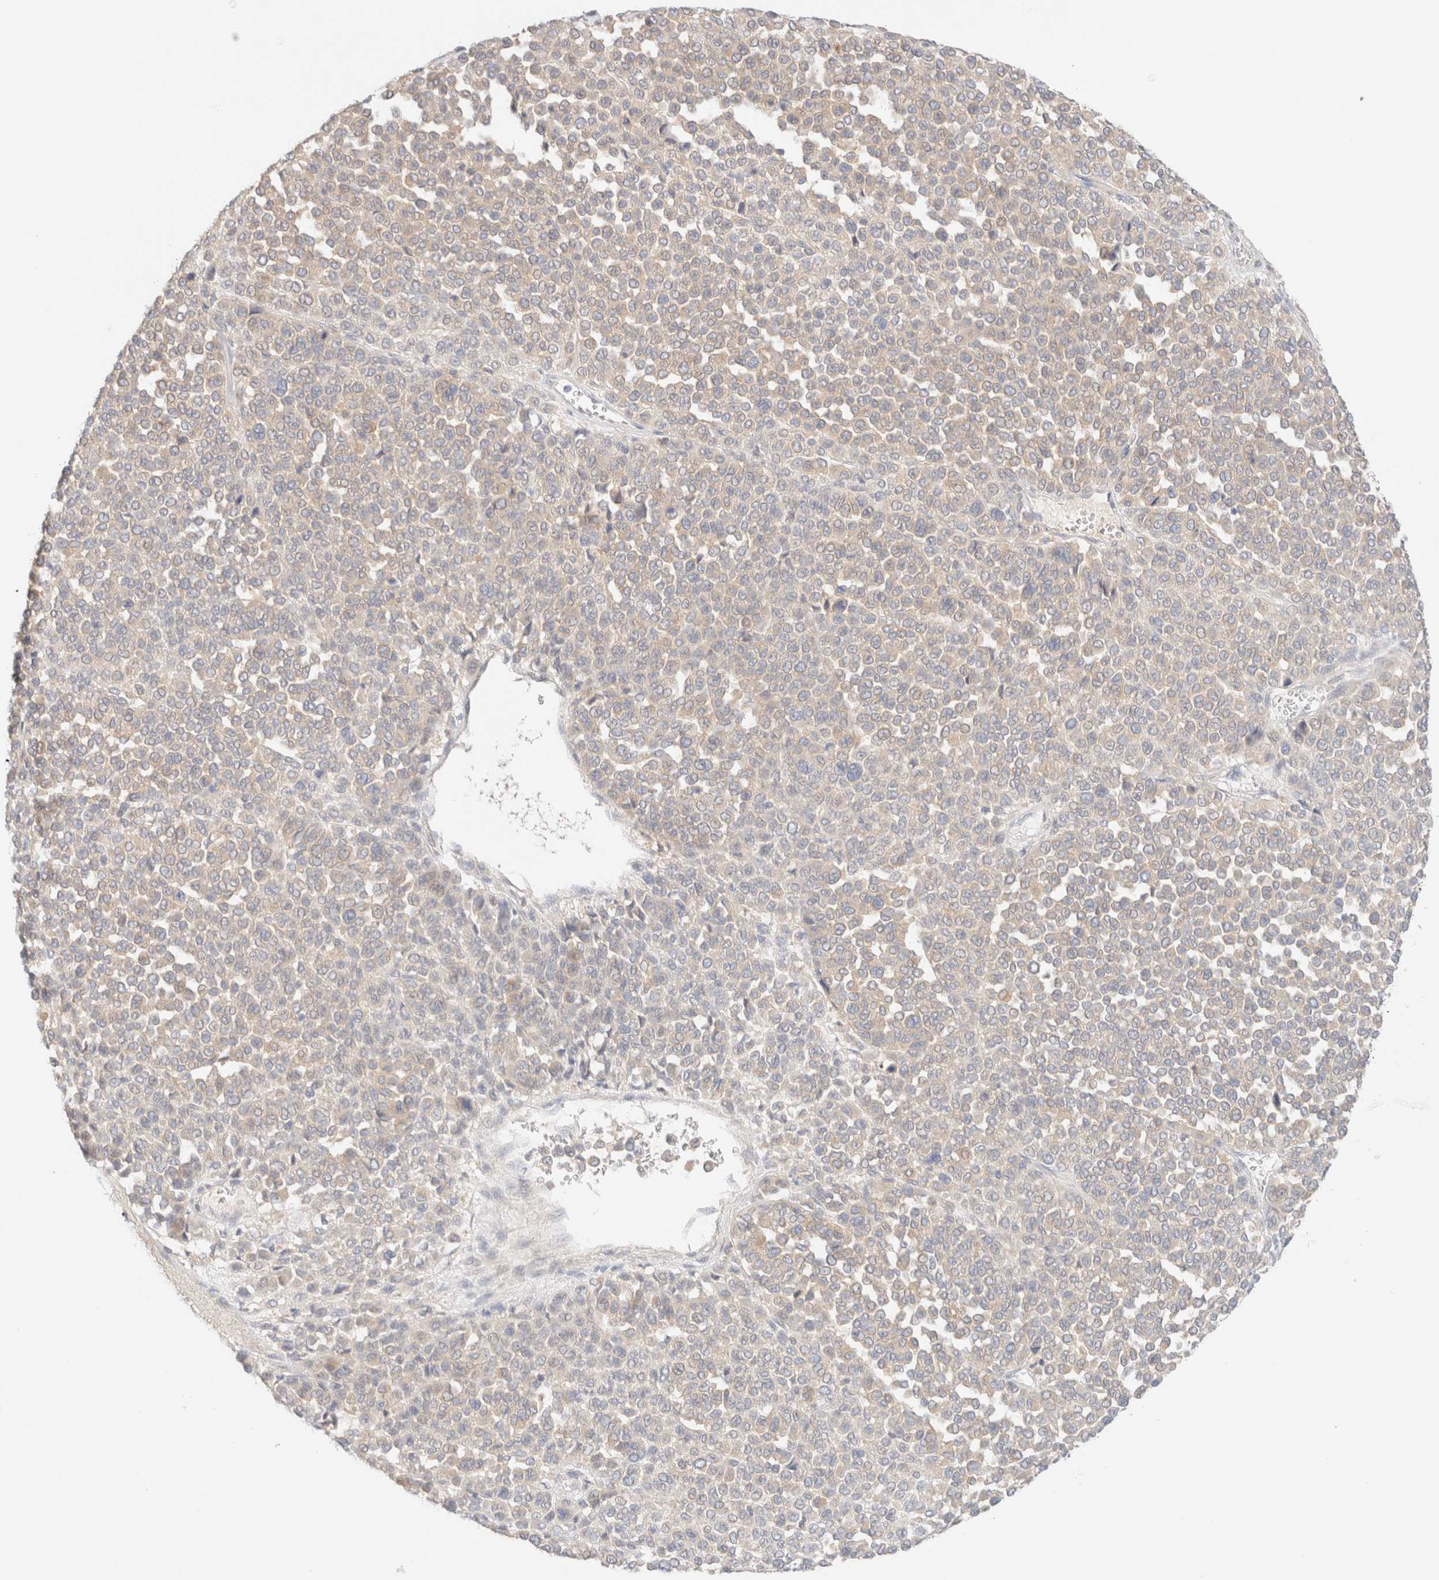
{"staining": {"intensity": "weak", "quantity": ">75%", "location": "cytoplasmic/membranous"}, "tissue": "melanoma", "cell_type": "Tumor cells", "image_type": "cancer", "snomed": [{"axis": "morphology", "description": "Malignant melanoma, Metastatic site"}, {"axis": "topography", "description": "Pancreas"}], "caption": "An image of human melanoma stained for a protein shows weak cytoplasmic/membranous brown staining in tumor cells.", "gene": "SARM1", "patient": {"sex": "female", "age": 30}}